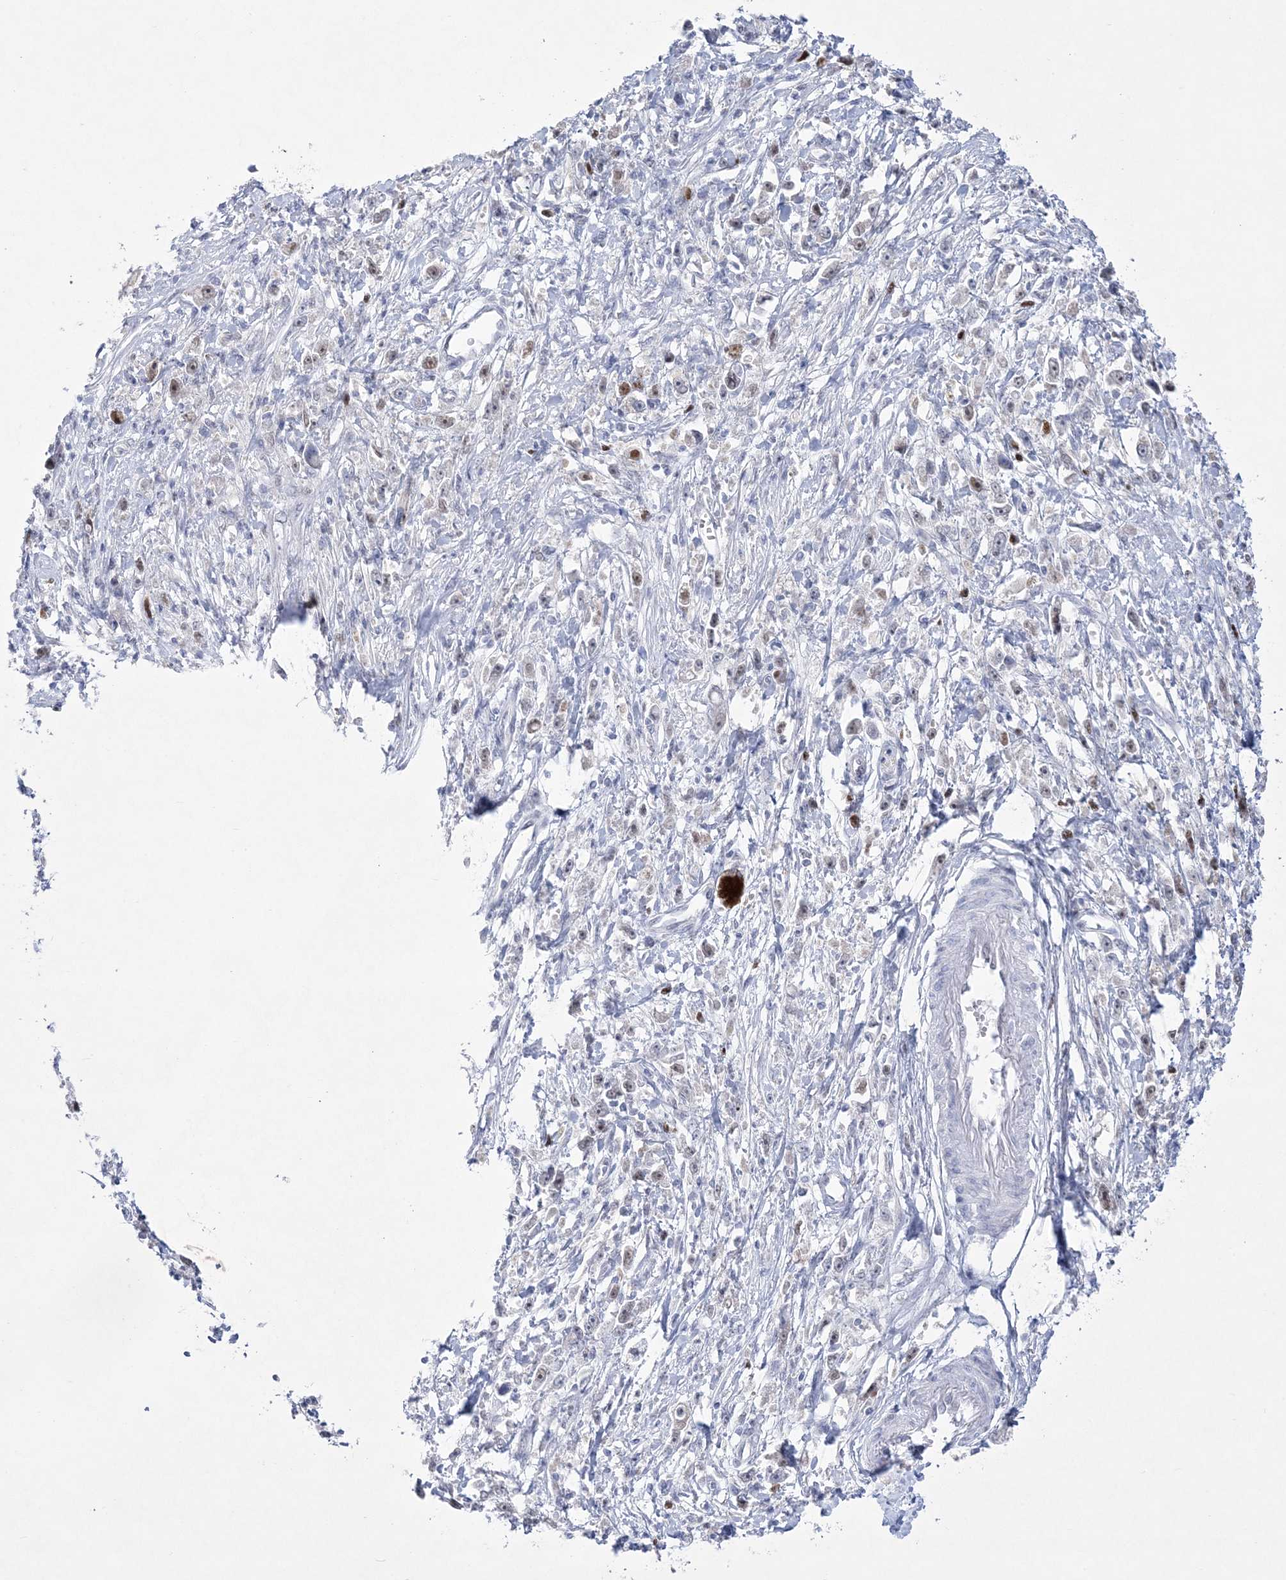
{"staining": {"intensity": "moderate", "quantity": "<25%", "location": "nuclear"}, "tissue": "stomach cancer", "cell_type": "Tumor cells", "image_type": "cancer", "snomed": [{"axis": "morphology", "description": "Adenocarcinoma, NOS"}, {"axis": "topography", "description": "Stomach"}], "caption": "This micrograph demonstrates adenocarcinoma (stomach) stained with IHC to label a protein in brown. The nuclear of tumor cells show moderate positivity for the protein. Nuclei are counter-stained blue.", "gene": "WDR27", "patient": {"sex": "female", "age": 59}}